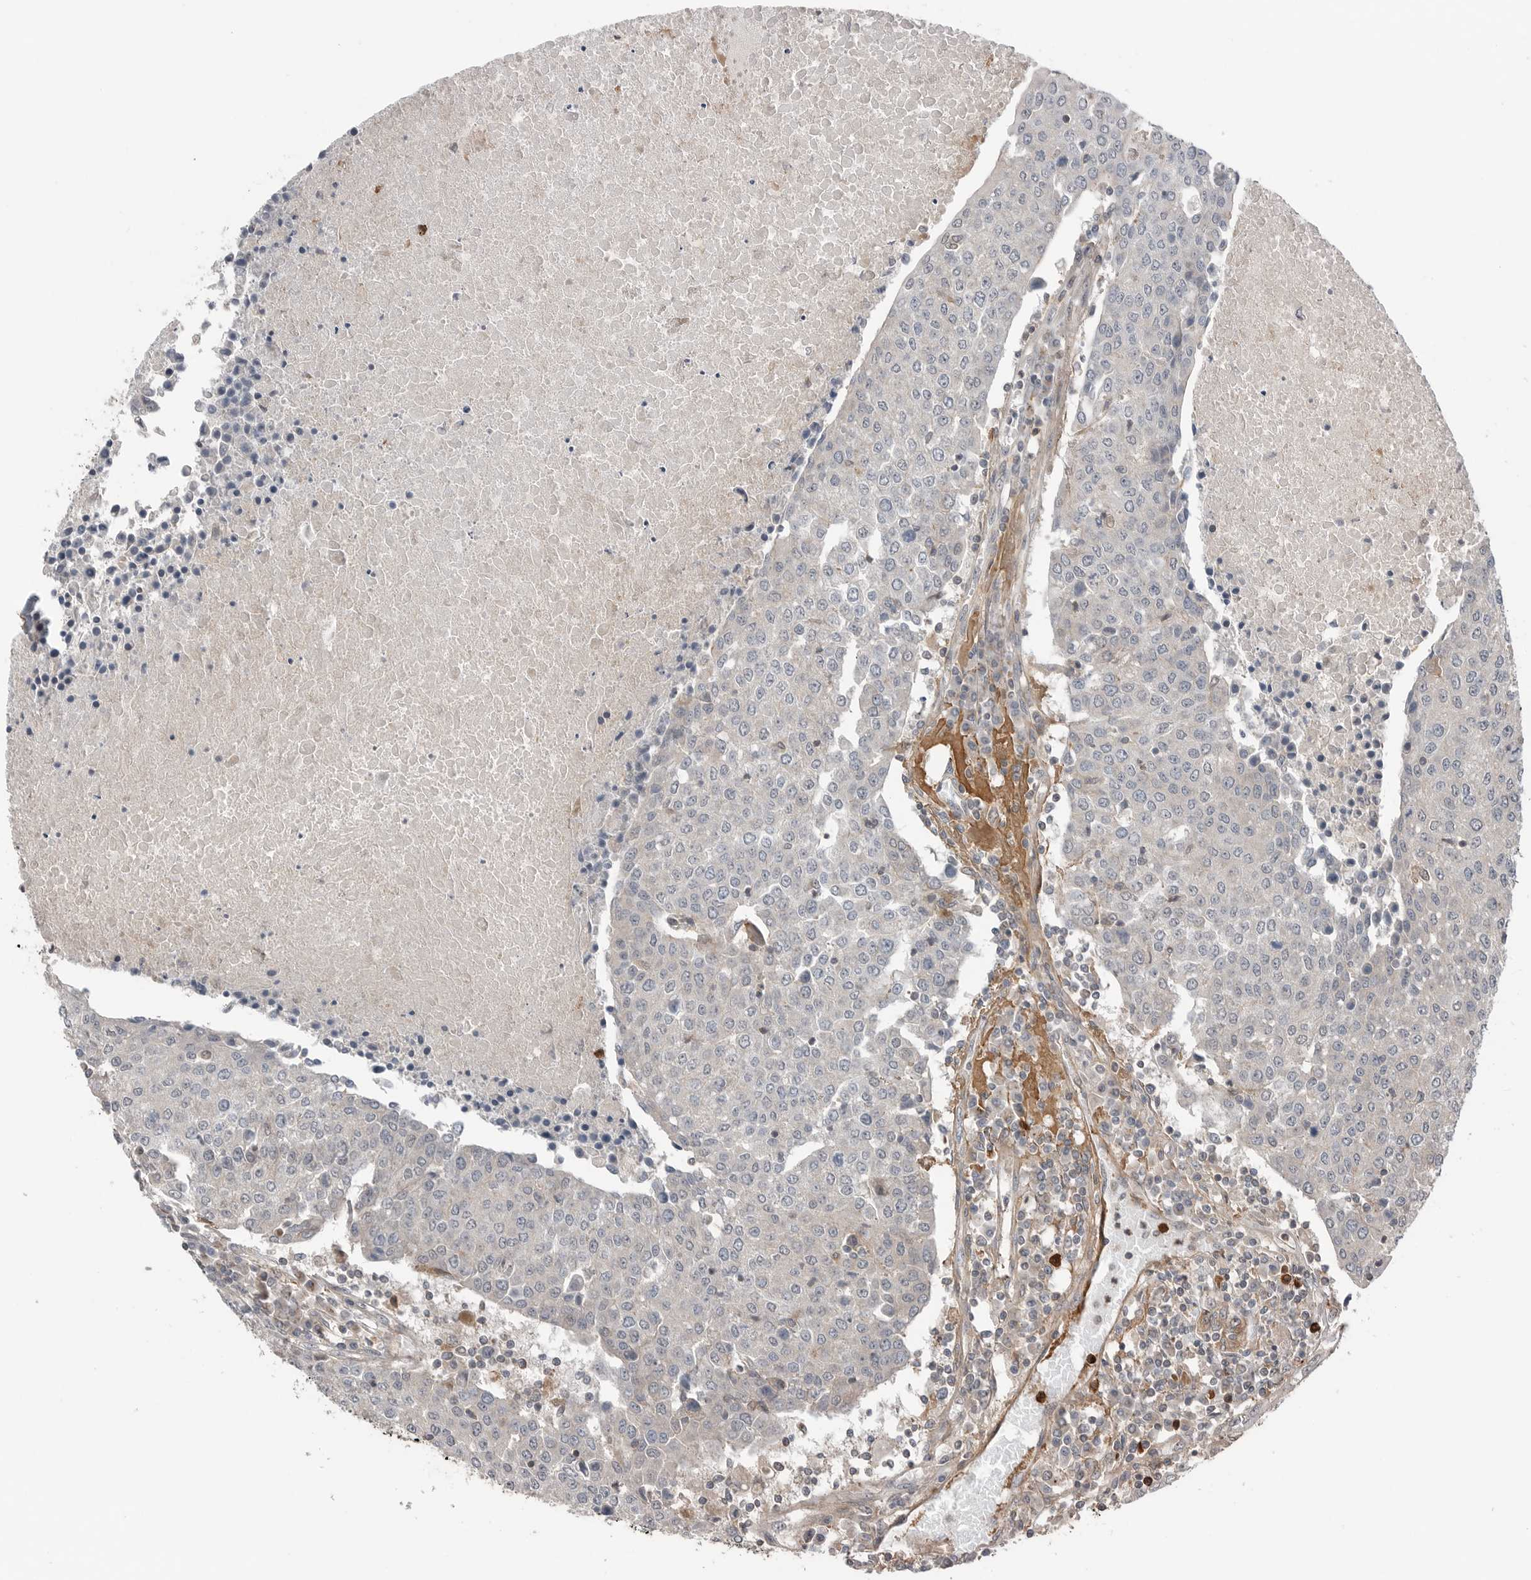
{"staining": {"intensity": "negative", "quantity": "none", "location": "none"}, "tissue": "urothelial cancer", "cell_type": "Tumor cells", "image_type": "cancer", "snomed": [{"axis": "morphology", "description": "Urothelial carcinoma, High grade"}, {"axis": "topography", "description": "Urinary bladder"}], "caption": "Immunohistochemical staining of human urothelial cancer displays no significant positivity in tumor cells.", "gene": "PEAK1", "patient": {"sex": "female", "age": 85}}